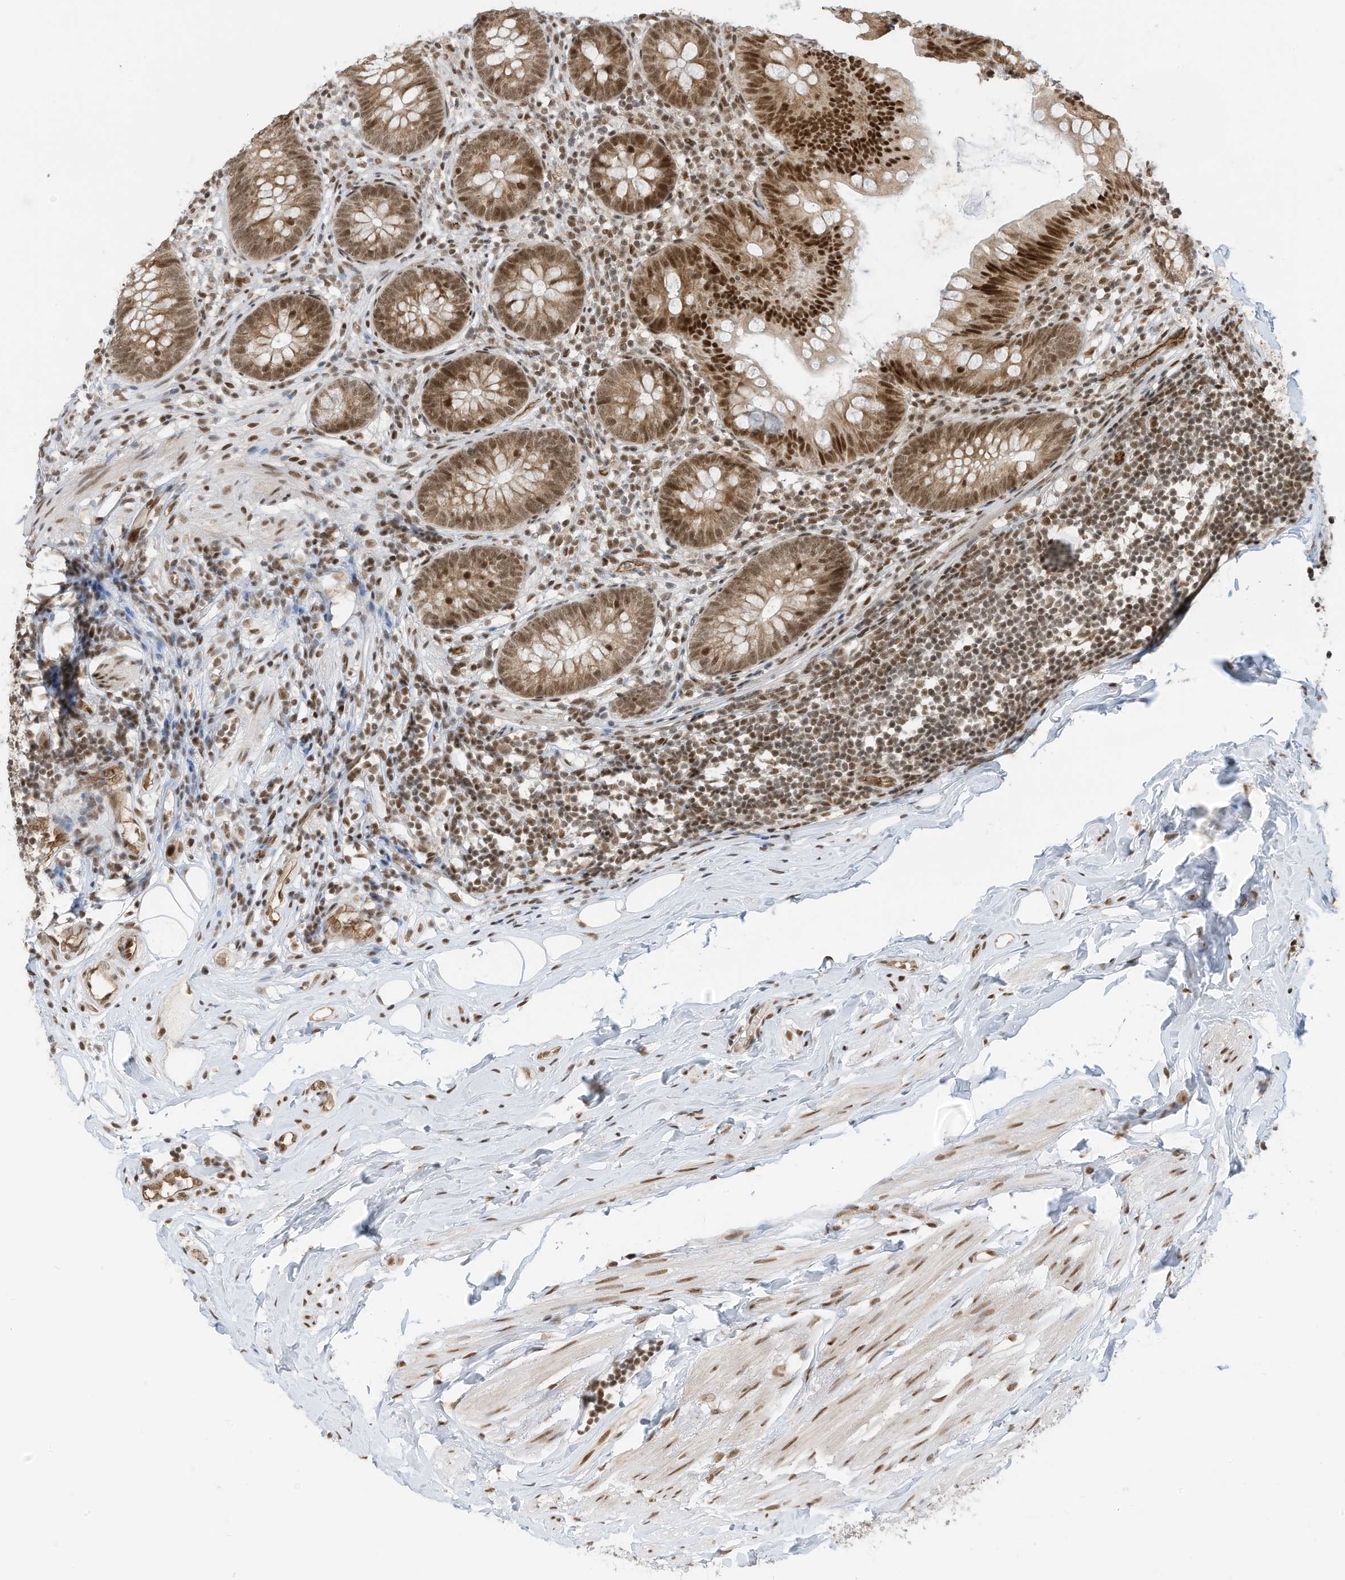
{"staining": {"intensity": "moderate", "quantity": ">75%", "location": "cytoplasmic/membranous,nuclear"}, "tissue": "appendix", "cell_type": "Glandular cells", "image_type": "normal", "snomed": [{"axis": "morphology", "description": "Normal tissue, NOS"}, {"axis": "topography", "description": "Appendix"}], "caption": "Appendix stained for a protein reveals moderate cytoplasmic/membranous,nuclear positivity in glandular cells. (DAB IHC with brightfield microscopy, high magnification).", "gene": "AURKAIP1", "patient": {"sex": "female", "age": 62}}